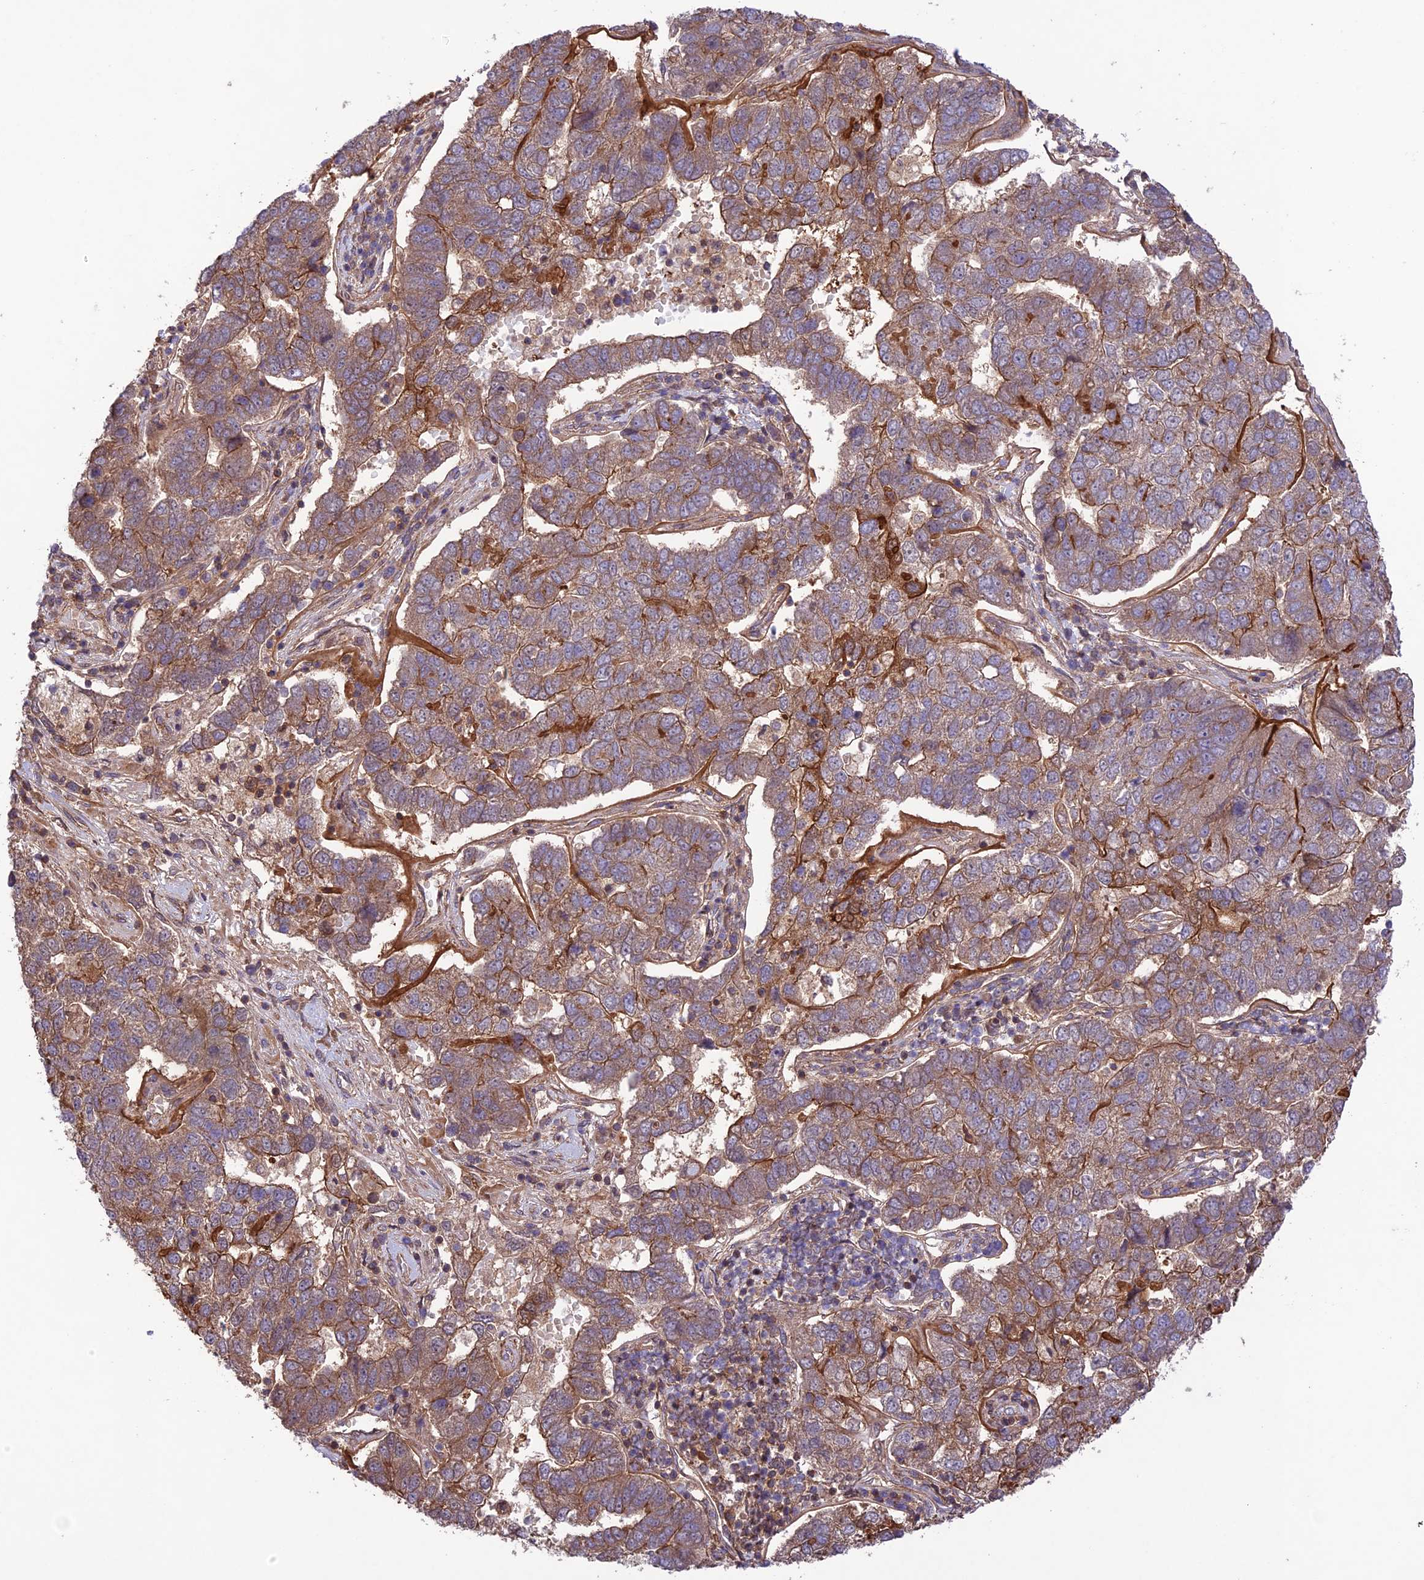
{"staining": {"intensity": "moderate", "quantity": ">75%", "location": "cytoplasmic/membranous"}, "tissue": "pancreatic cancer", "cell_type": "Tumor cells", "image_type": "cancer", "snomed": [{"axis": "morphology", "description": "Adenocarcinoma, NOS"}, {"axis": "topography", "description": "Pancreas"}], "caption": "A photomicrograph showing moderate cytoplasmic/membranous positivity in about >75% of tumor cells in pancreatic cancer (adenocarcinoma), as visualized by brown immunohistochemical staining.", "gene": "FCHSD1", "patient": {"sex": "female", "age": 61}}